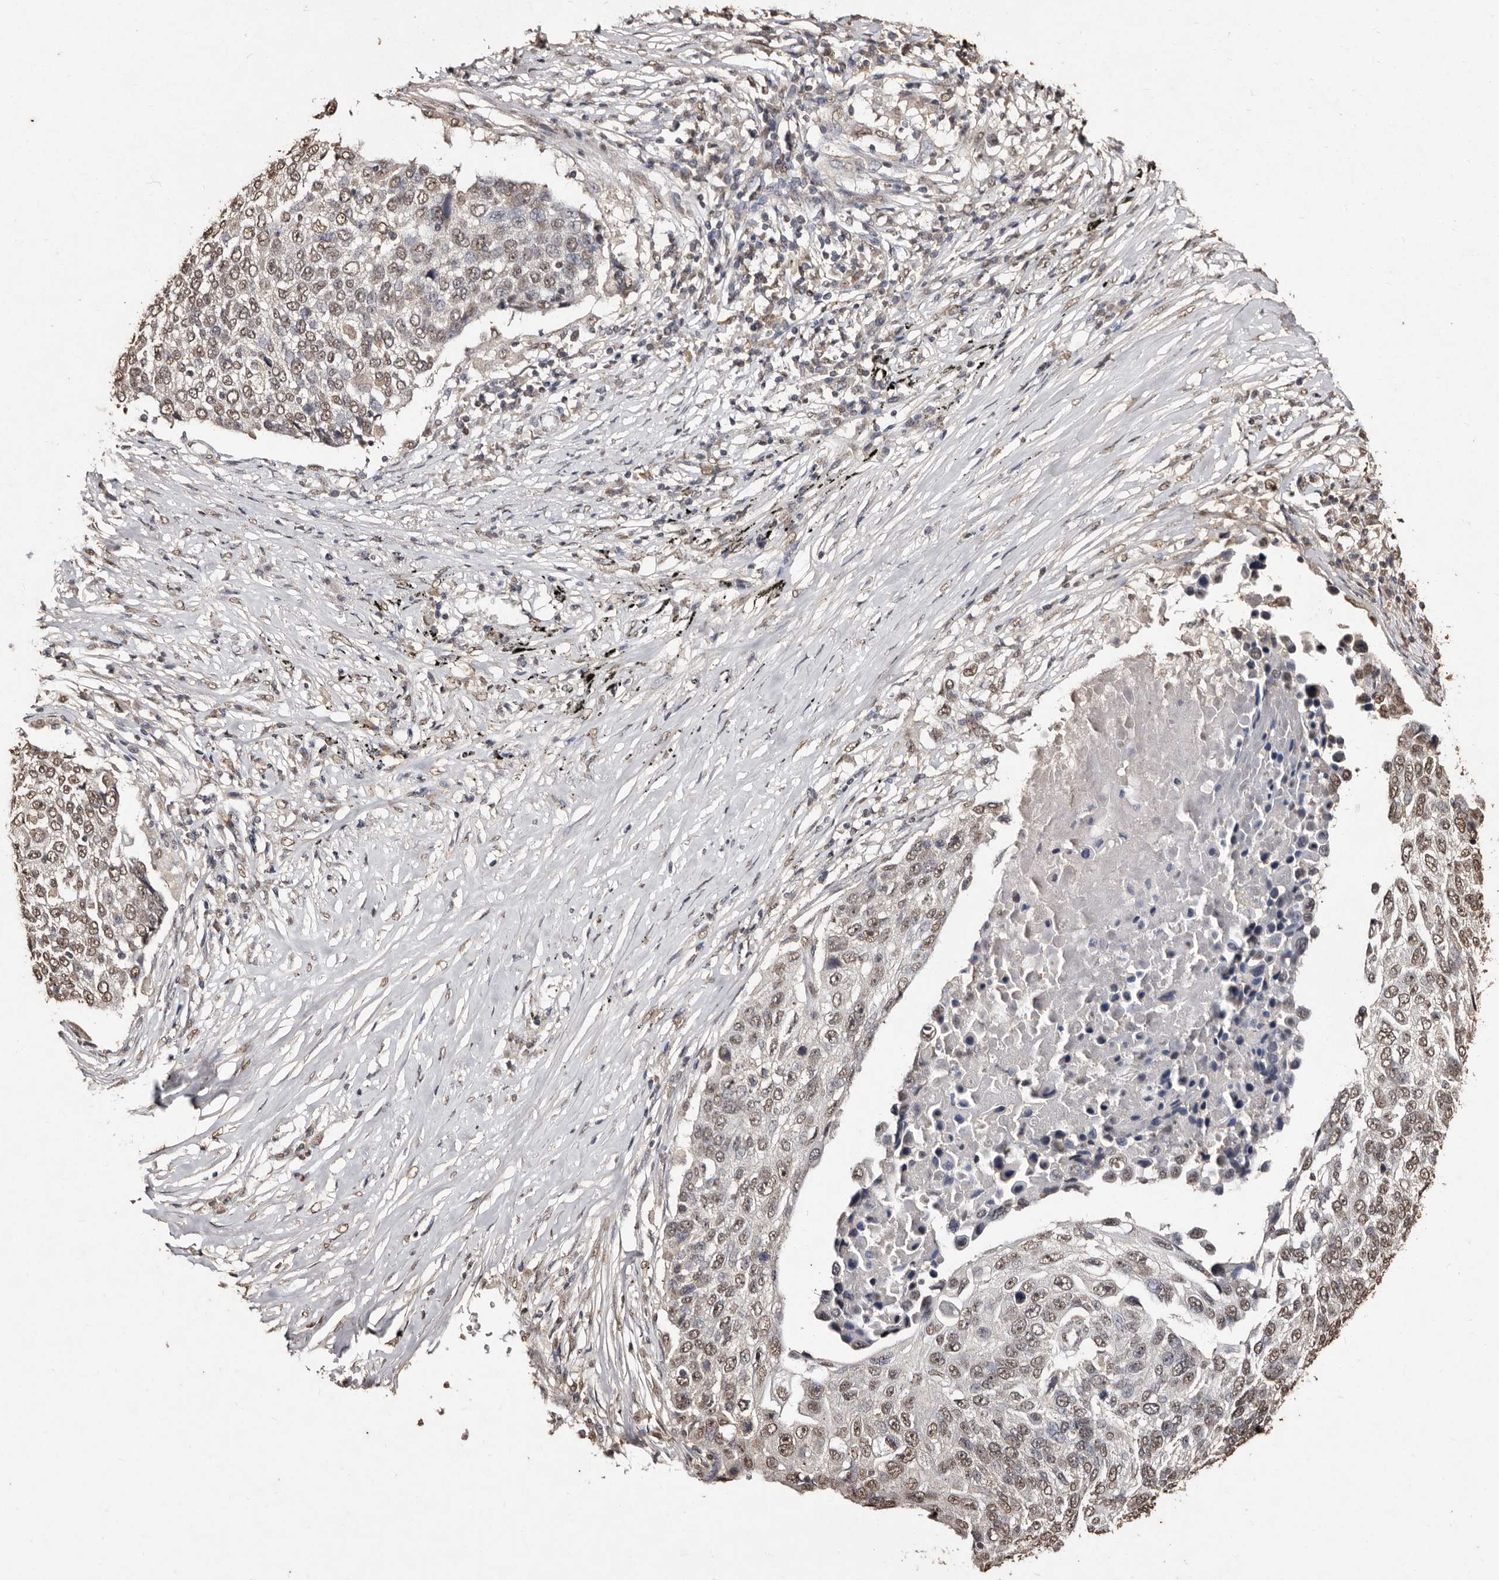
{"staining": {"intensity": "moderate", "quantity": ">75%", "location": "nuclear"}, "tissue": "lung cancer", "cell_type": "Tumor cells", "image_type": "cancer", "snomed": [{"axis": "morphology", "description": "Squamous cell carcinoma, NOS"}, {"axis": "topography", "description": "Lung"}], "caption": "Human lung cancer stained for a protein (brown) displays moderate nuclear positive expression in about >75% of tumor cells.", "gene": "ERBB4", "patient": {"sex": "male", "age": 66}}